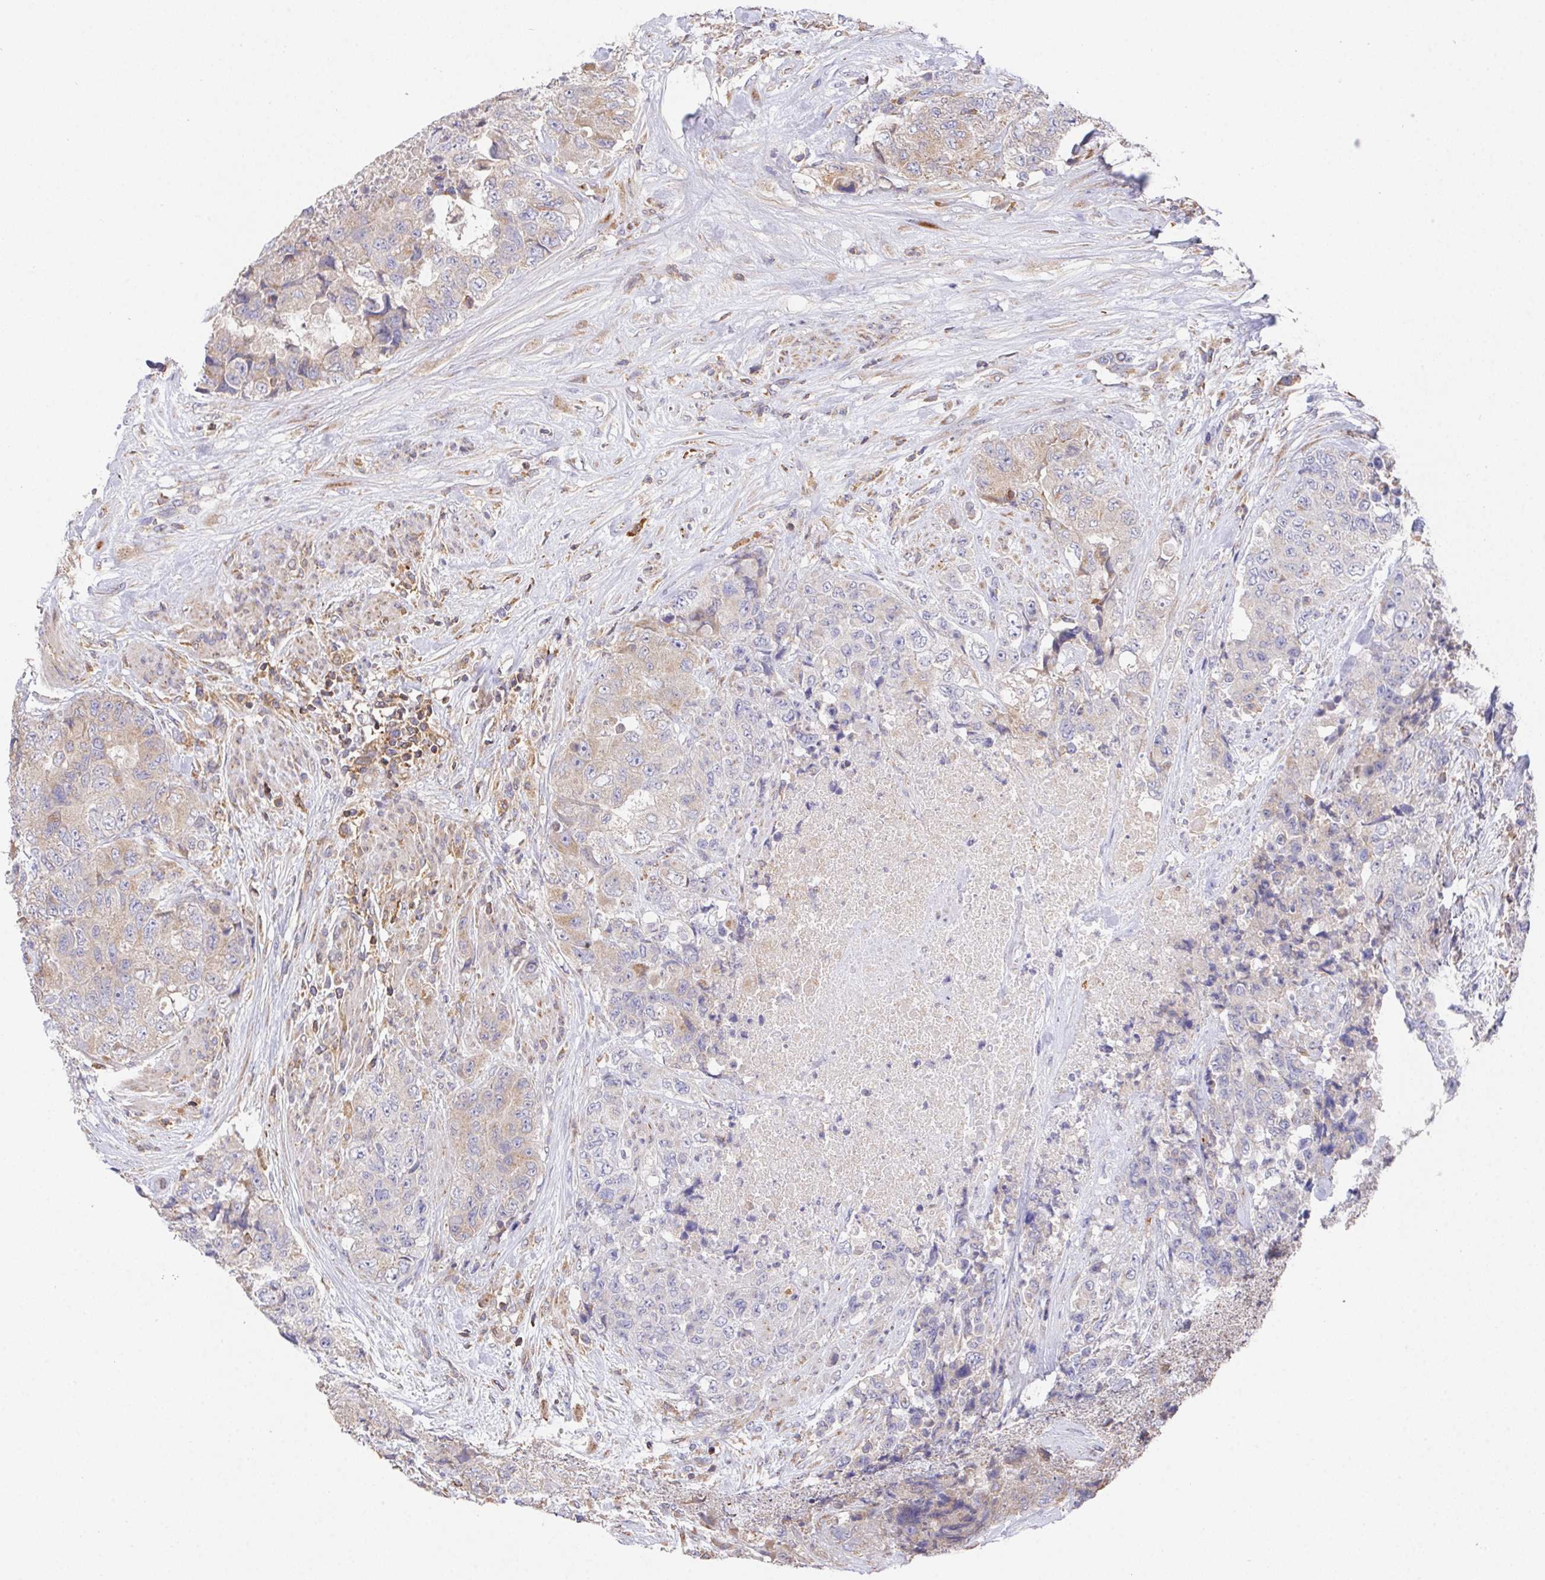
{"staining": {"intensity": "weak", "quantity": "<25%", "location": "cytoplasmic/membranous"}, "tissue": "urothelial cancer", "cell_type": "Tumor cells", "image_type": "cancer", "snomed": [{"axis": "morphology", "description": "Urothelial carcinoma, High grade"}, {"axis": "topography", "description": "Urinary bladder"}], "caption": "A high-resolution micrograph shows immunohistochemistry staining of urothelial carcinoma (high-grade), which displays no significant positivity in tumor cells.", "gene": "FAM241A", "patient": {"sex": "female", "age": 78}}